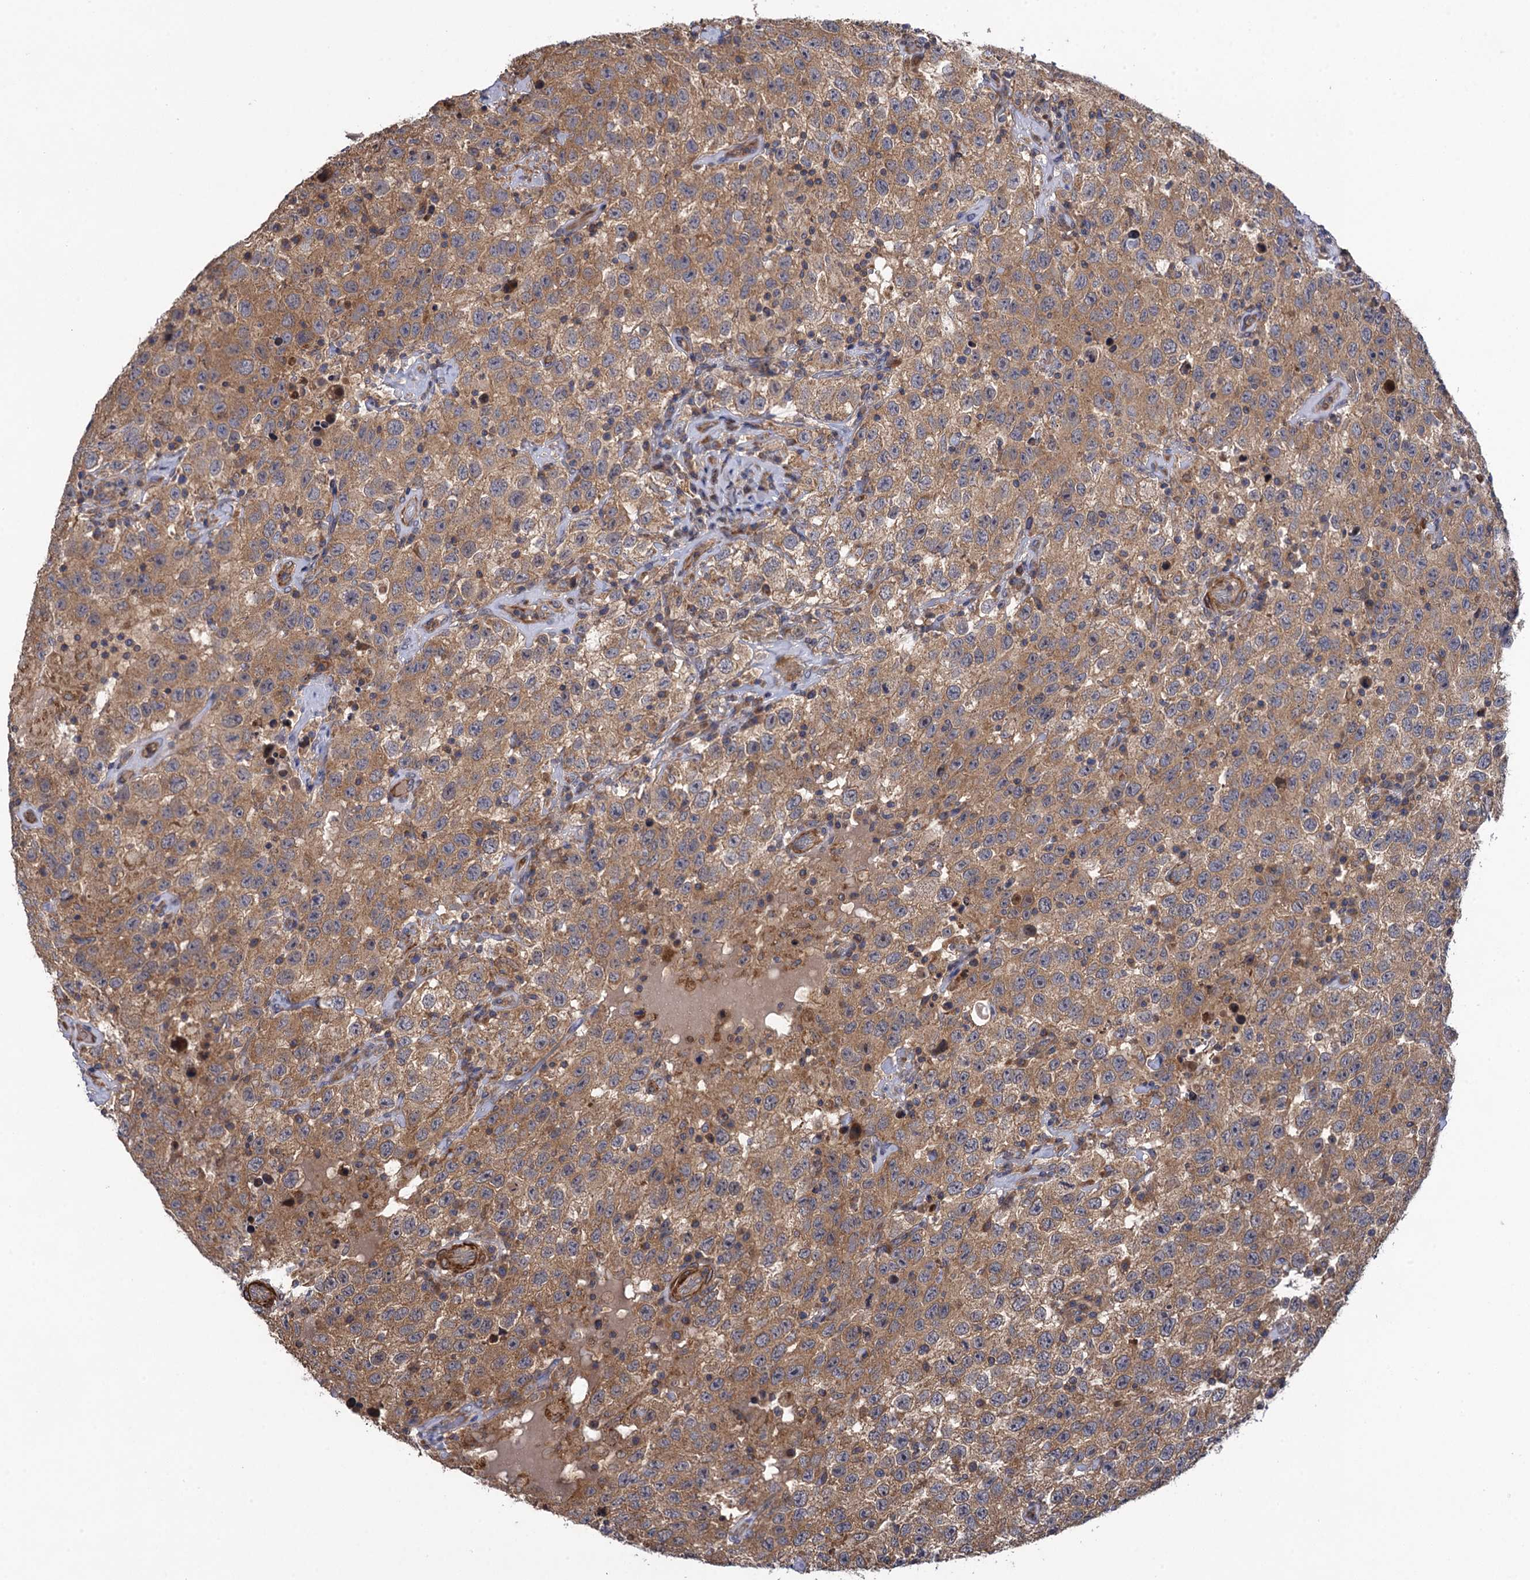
{"staining": {"intensity": "moderate", "quantity": ">75%", "location": "cytoplasmic/membranous"}, "tissue": "testis cancer", "cell_type": "Tumor cells", "image_type": "cancer", "snomed": [{"axis": "morphology", "description": "Seminoma, NOS"}, {"axis": "topography", "description": "Testis"}], "caption": "Protein staining of testis seminoma tissue shows moderate cytoplasmic/membranous staining in about >75% of tumor cells. Nuclei are stained in blue.", "gene": "WDR88", "patient": {"sex": "male", "age": 41}}